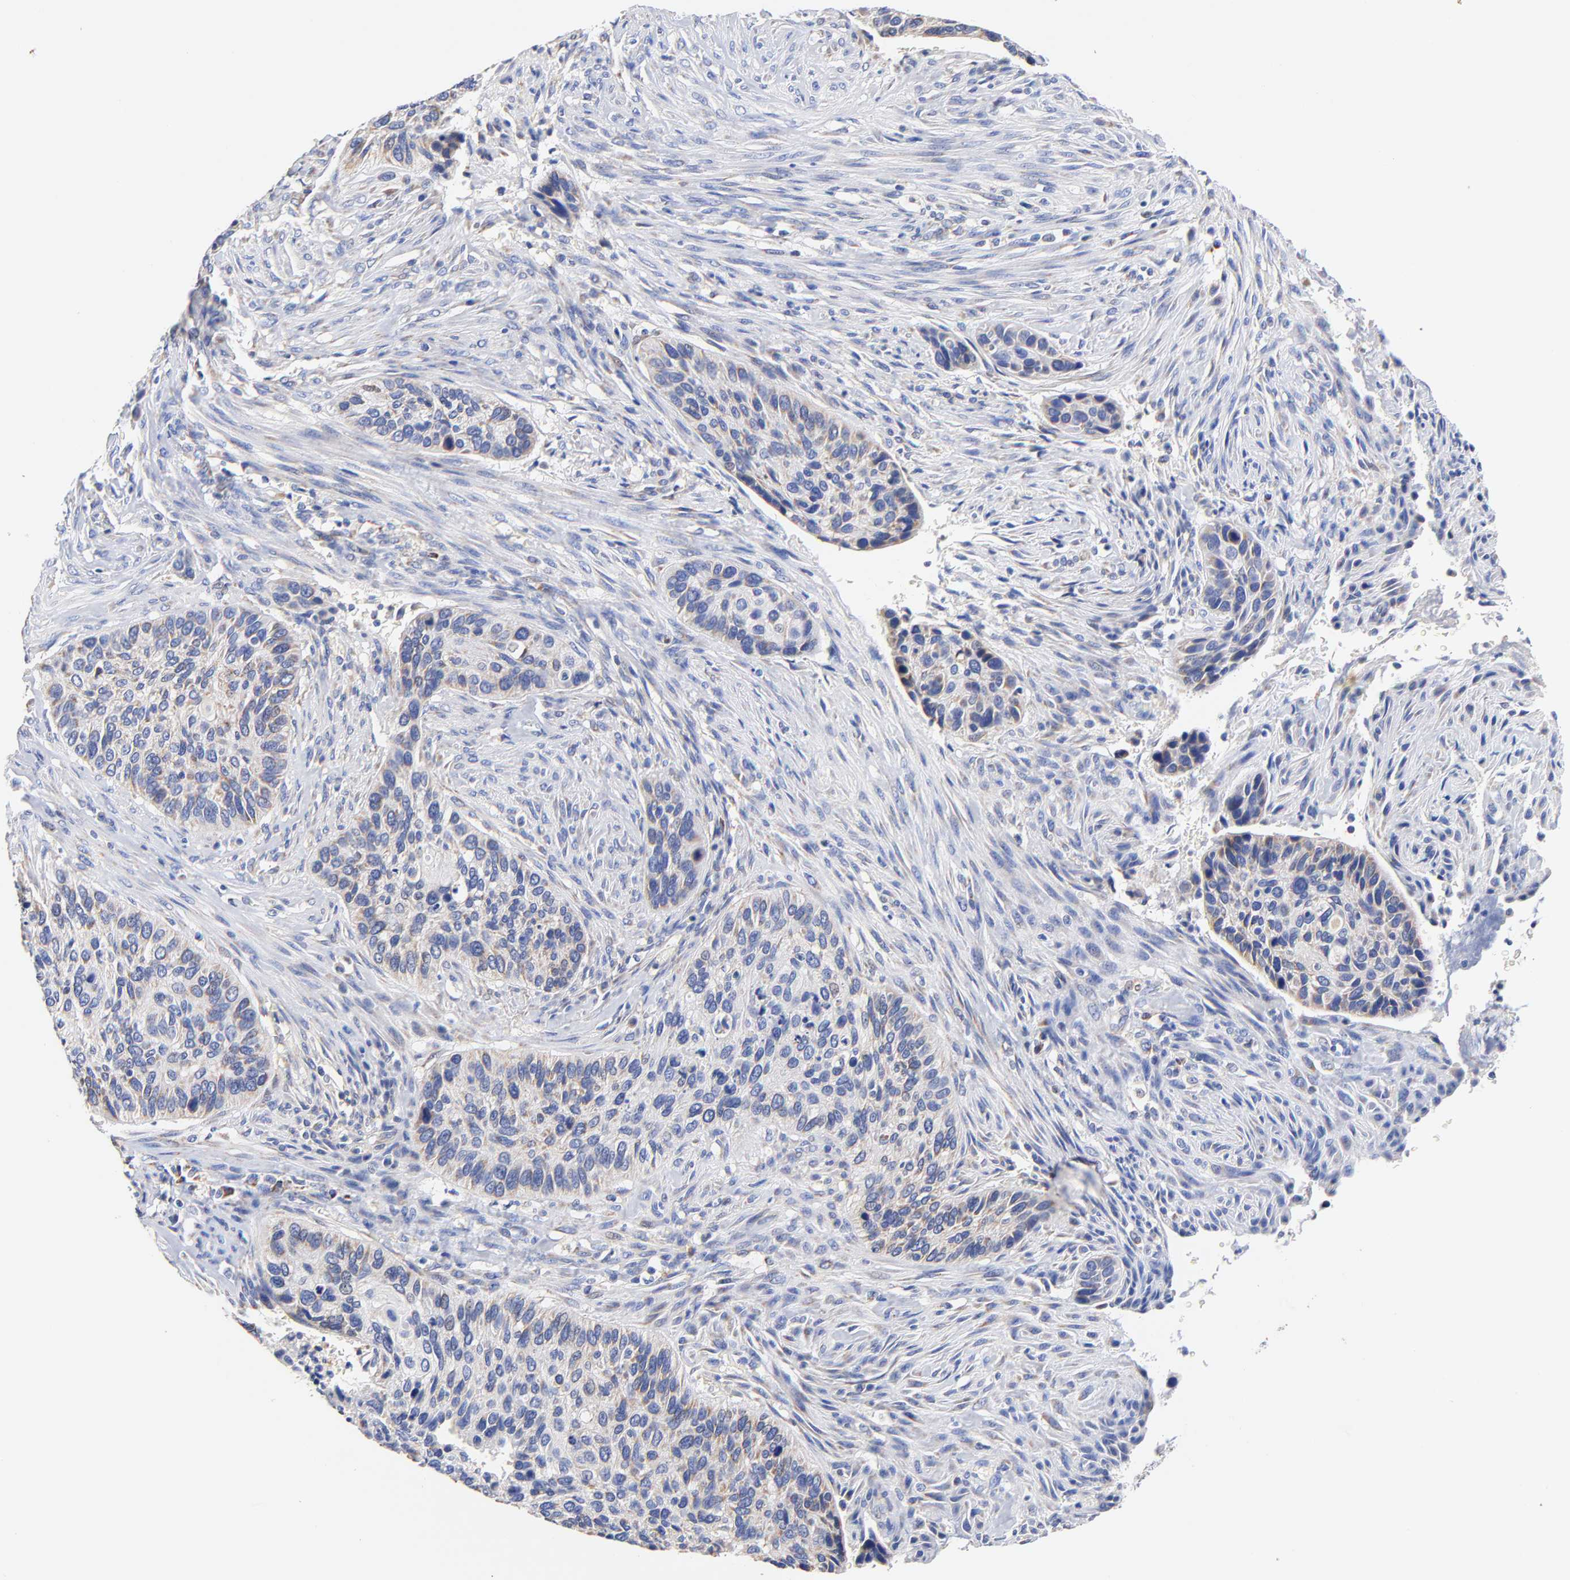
{"staining": {"intensity": "weak", "quantity": "<25%", "location": "cytoplasmic/membranous"}, "tissue": "cervical cancer", "cell_type": "Tumor cells", "image_type": "cancer", "snomed": [{"axis": "morphology", "description": "Adenocarcinoma, NOS"}, {"axis": "topography", "description": "Cervix"}], "caption": "The image demonstrates no staining of tumor cells in cervical cancer. Nuclei are stained in blue.", "gene": "ATP5F1D", "patient": {"sex": "female", "age": 29}}